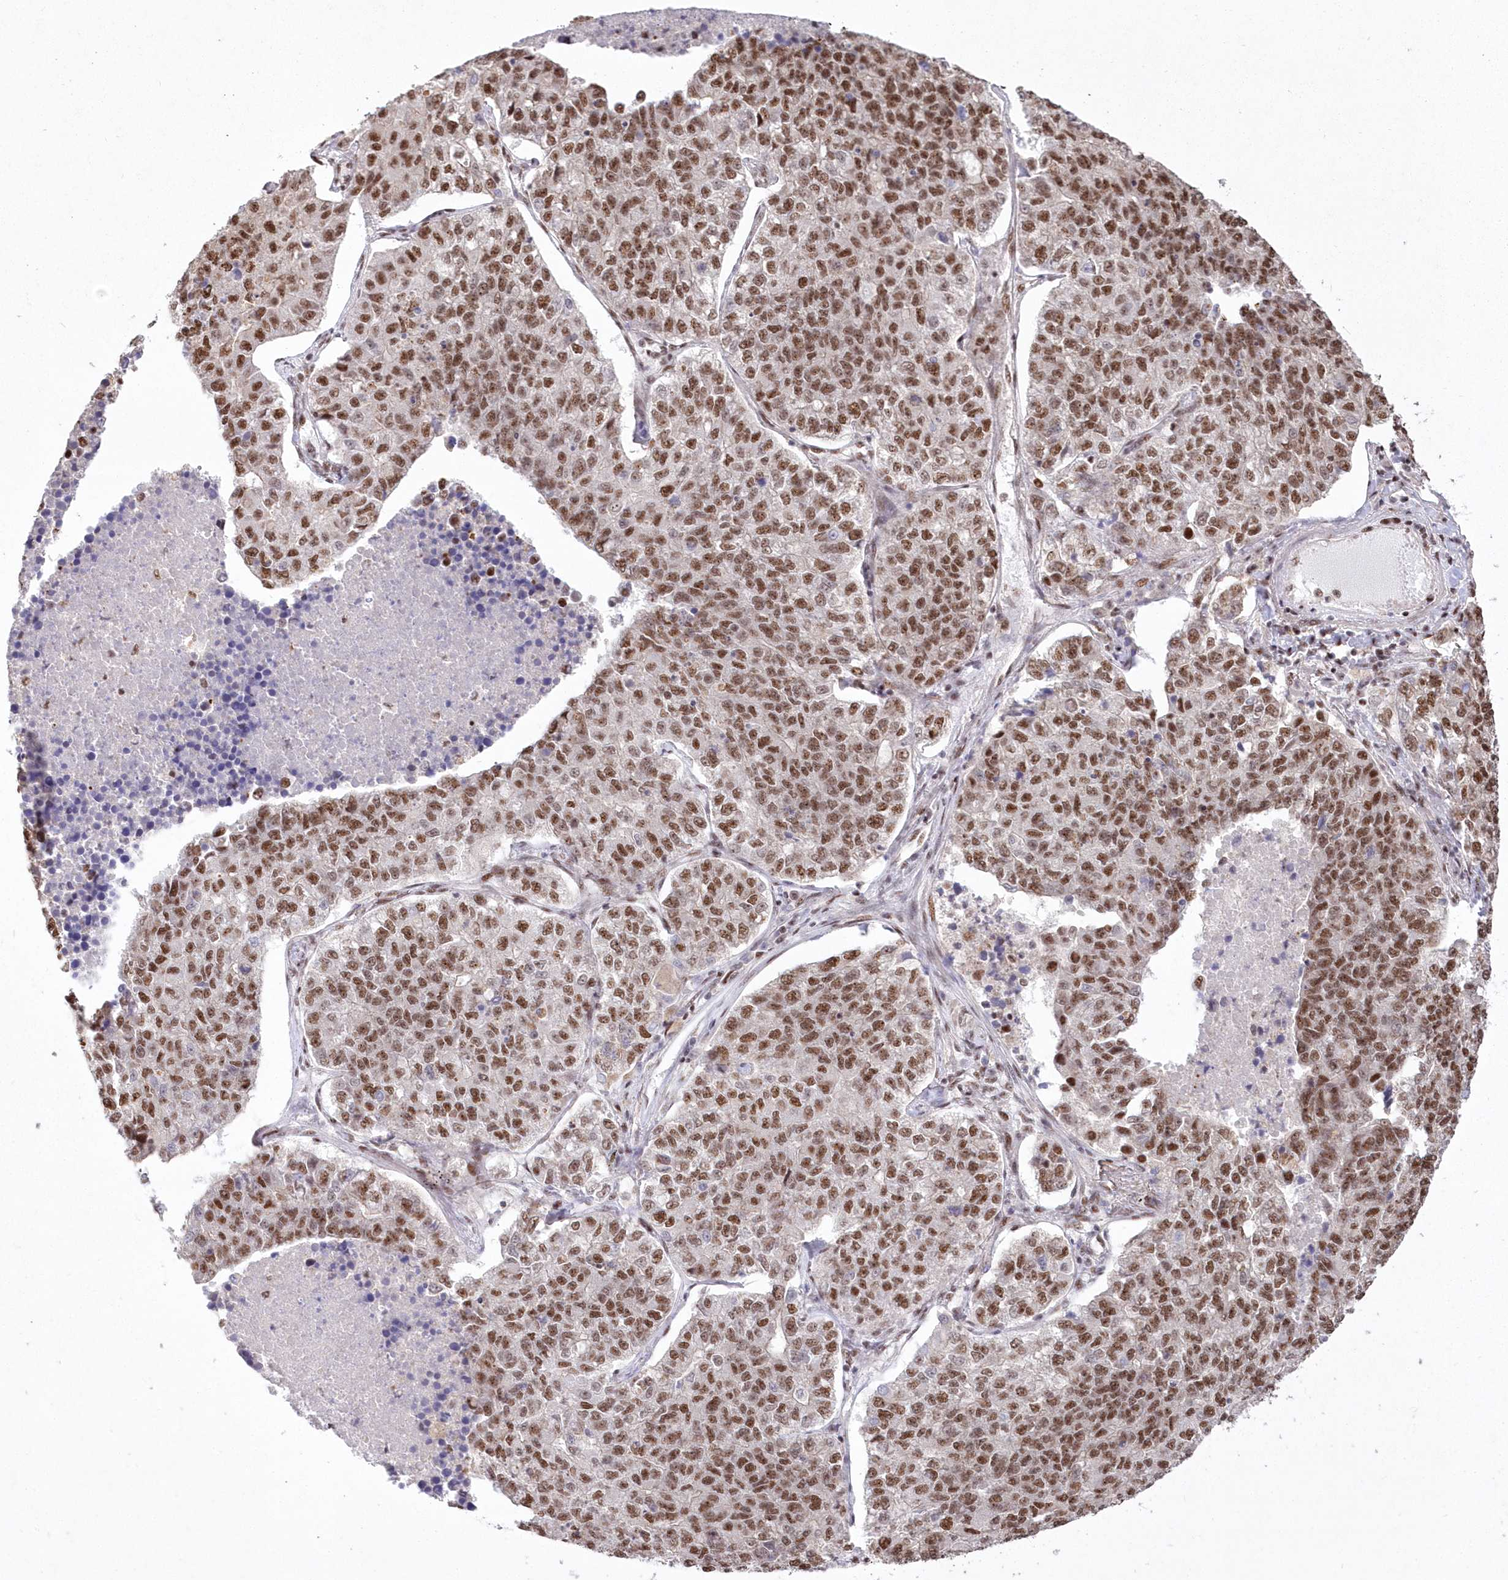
{"staining": {"intensity": "moderate", "quantity": ">75%", "location": "nuclear"}, "tissue": "lung cancer", "cell_type": "Tumor cells", "image_type": "cancer", "snomed": [{"axis": "morphology", "description": "Adenocarcinoma, NOS"}, {"axis": "topography", "description": "Lung"}], "caption": "An immunohistochemistry histopathology image of tumor tissue is shown. Protein staining in brown labels moderate nuclear positivity in lung adenocarcinoma within tumor cells. The protein is shown in brown color, while the nuclei are stained blue.", "gene": "WBP1L", "patient": {"sex": "male", "age": 49}}